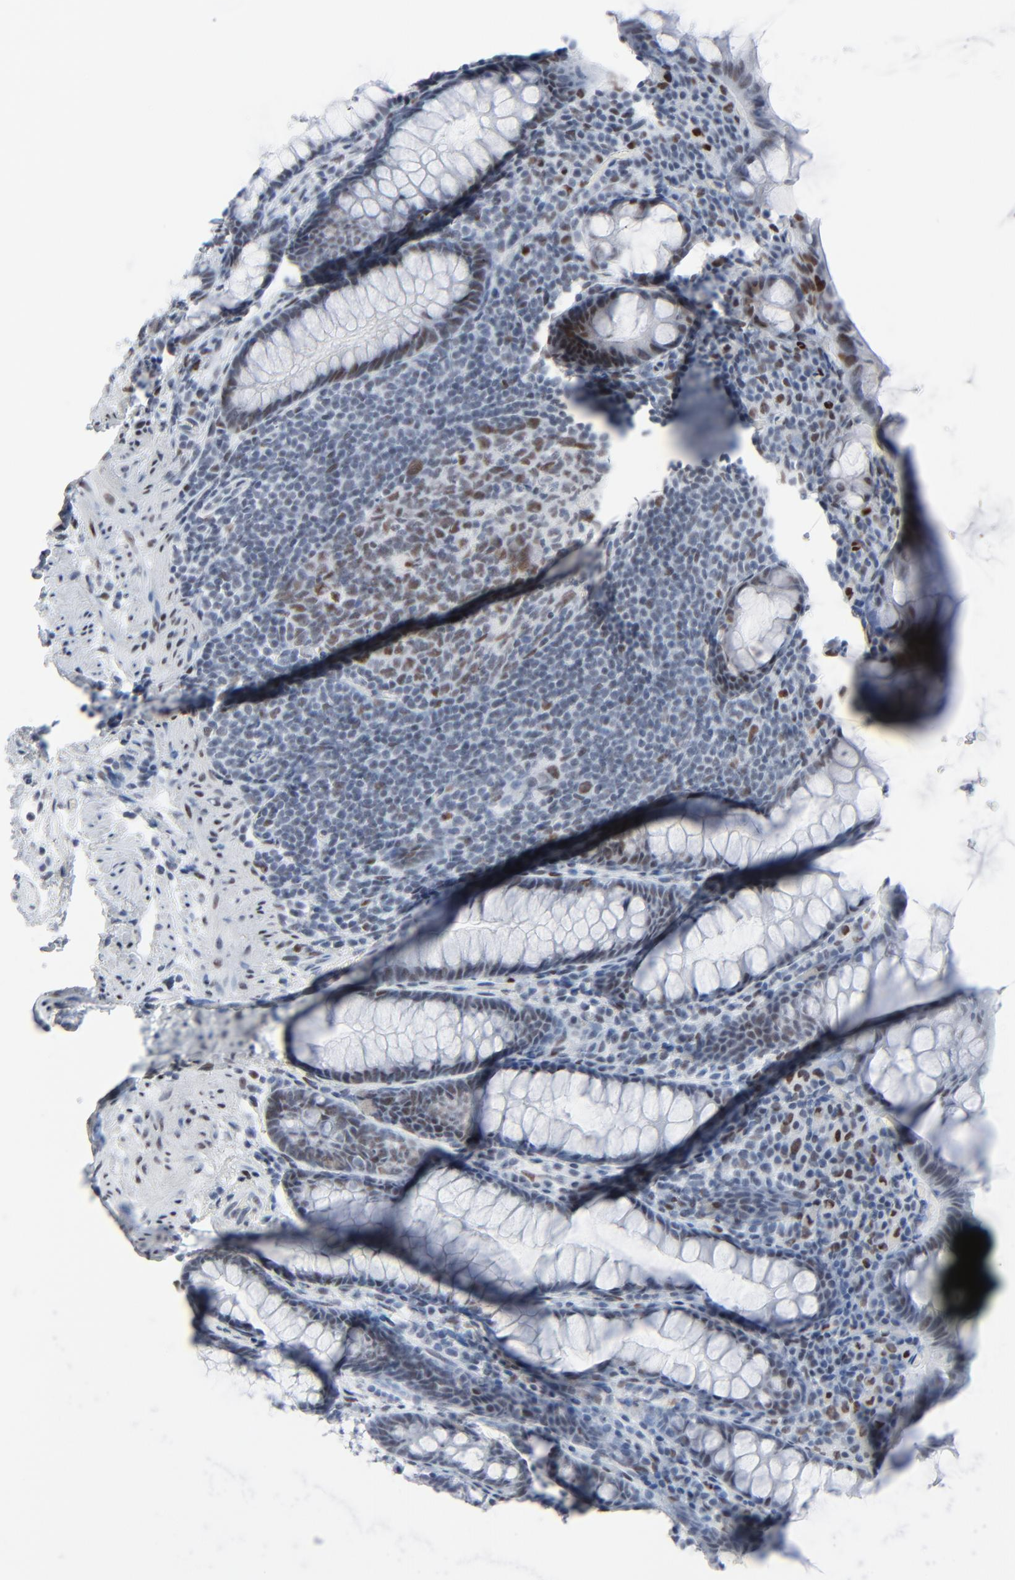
{"staining": {"intensity": "weak", "quantity": "<25%", "location": "nuclear"}, "tissue": "rectum", "cell_type": "Glandular cells", "image_type": "normal", "snomed": [{"axis": "morphology", "description": "Normal tissue, NOS"}, {"axis": "topography", "description": "Rectum"}], "caption": "This is an immunohistochemistry (IHC) histopathology image of normal rectum. There is no staining in glandular cells.", "gene": "SIRT1", "patient": {"sex": "male", "age": 92}}